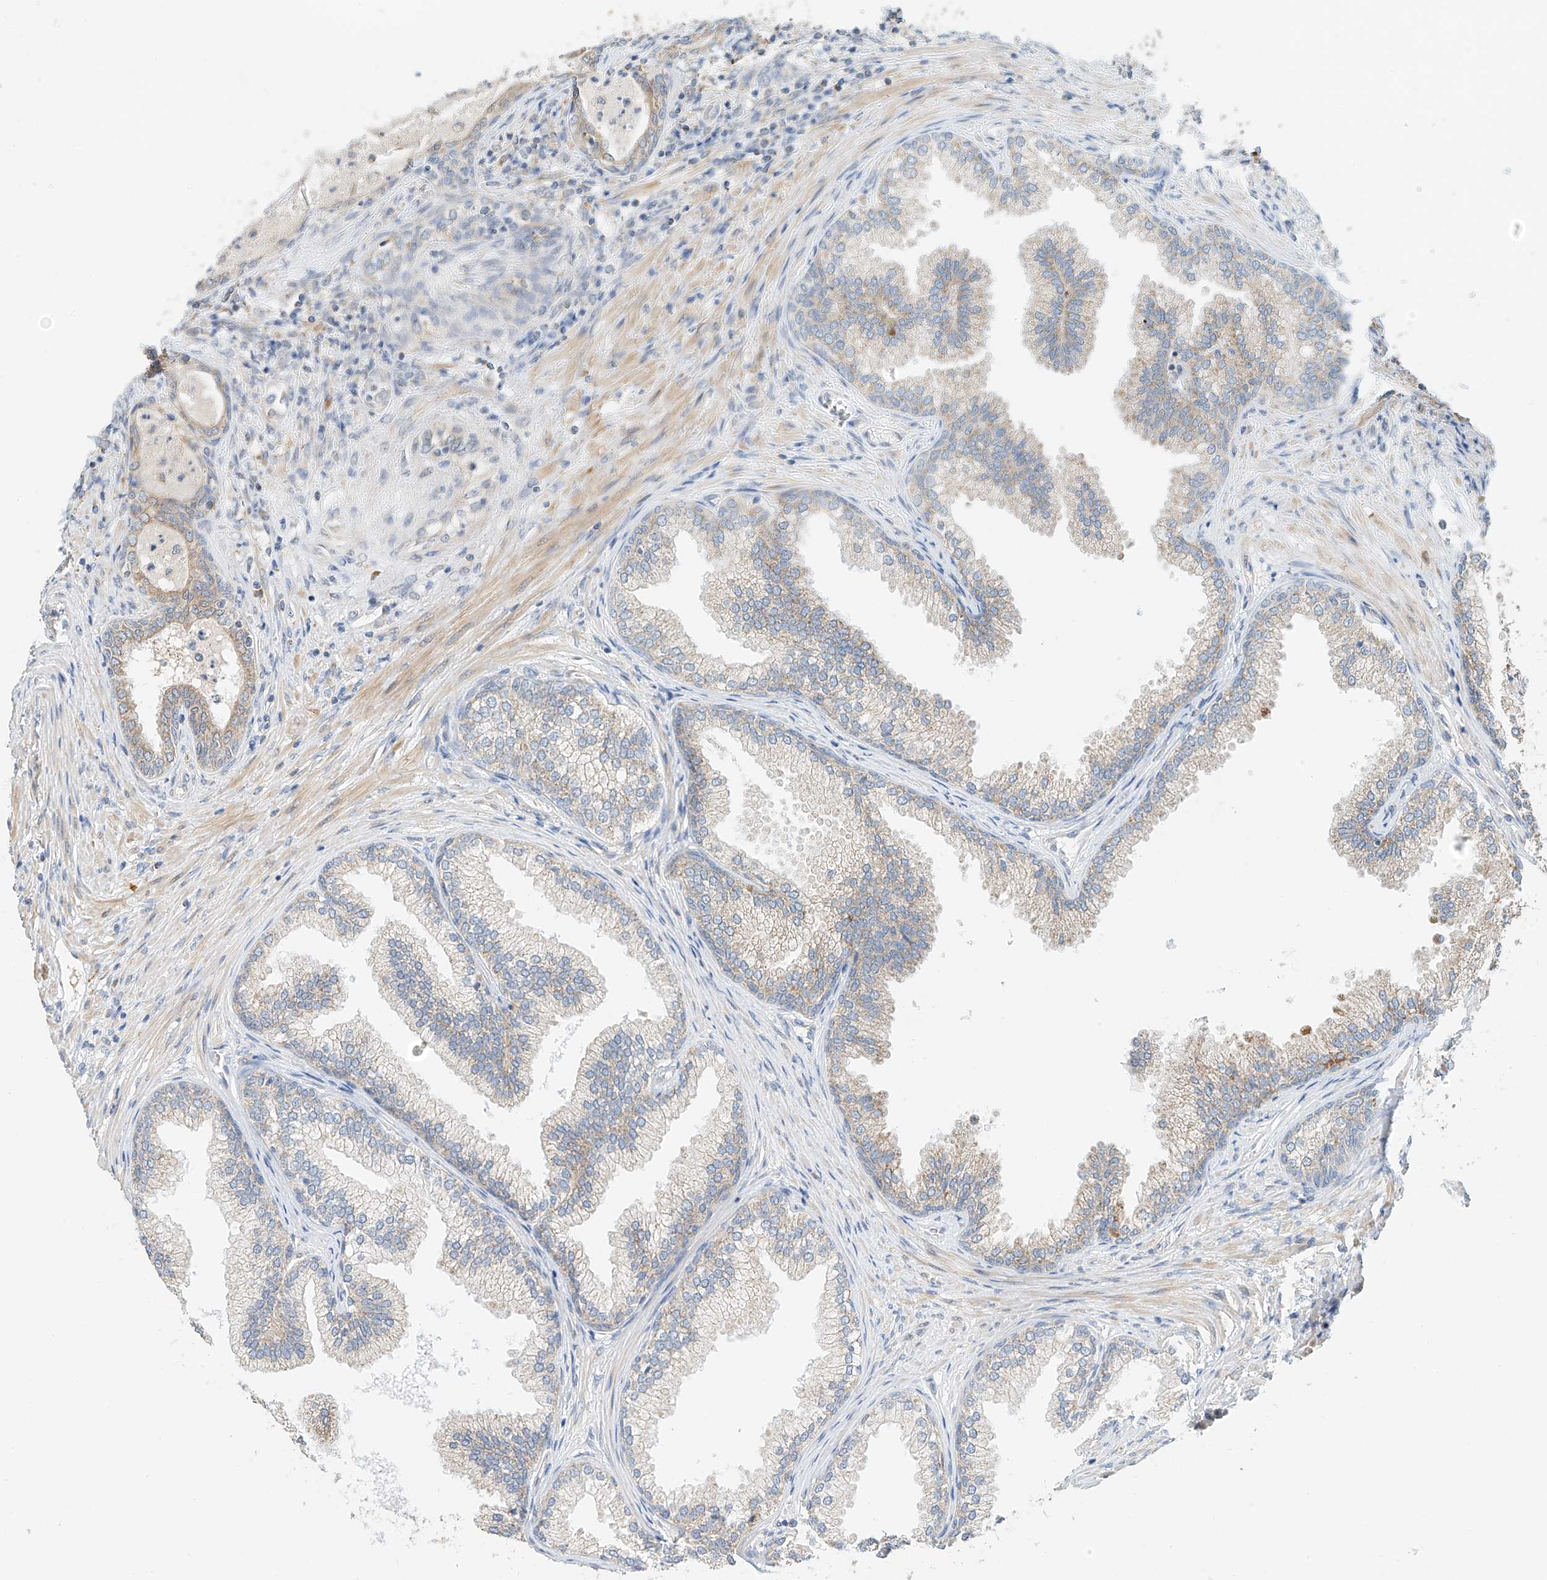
{"staining": {"intensity": "moderate", "quantity": "25%-75%", "location": "cytoplasmic/membranous"}, "tissue": "prostate", "cell_type": "Glandular cells", "image_type": "normal", "snomed": [{"axis": "morphology", "description": "Normal tissue, NOS"}, {"axis": "topography", "description": "Prostate"}], "caption": "Approximately 25%-75% of glandular cells in unremarkable human prostate reveal moderate cytoplasmic/membranous protein positivity as visualized by brown immunohistochemical staining.", "gene": "PPA2", "patient": {"sex": "male", "age": 76}}